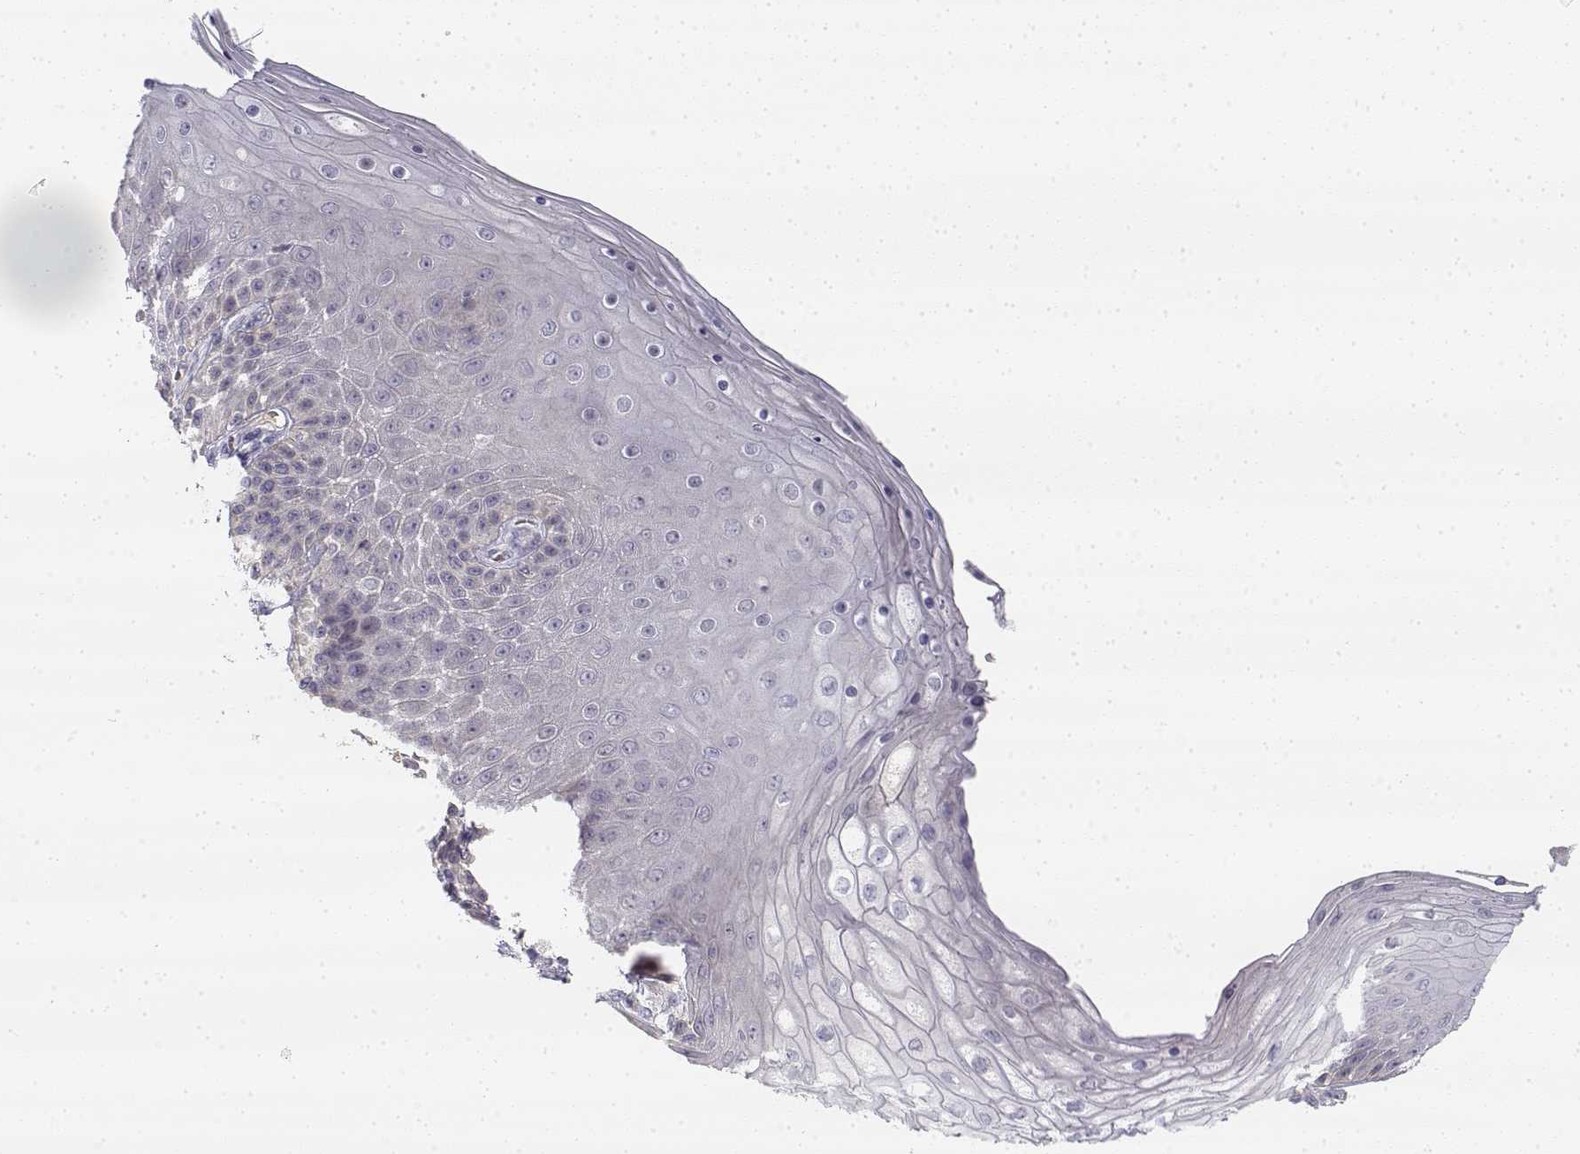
{"staining": {"intensity": "moderate", "quantity": "<25%", "location": "cytoplasmic/membranous"}, "tissue": "skin", "cell_type": "Epidermal cells", "image_type": "normal", "snomed": [{"axis": "morphology", "description": "Normal tissue, NOS"}, {"axis": "topography", "description": "Anal"}], "caption": "Protein staining reveals moderate cytoplasmic/membranous expression in about <25% of epidermal cells in benign skin. Using DAB (3,3'-diaminobenzidine) (brown) and hematoxylin (blue) stains, captured at high magnification using brightfield microscopy.", "gene": "GLIPR1L2", "patient": {"sex": "female", "age": 46}}